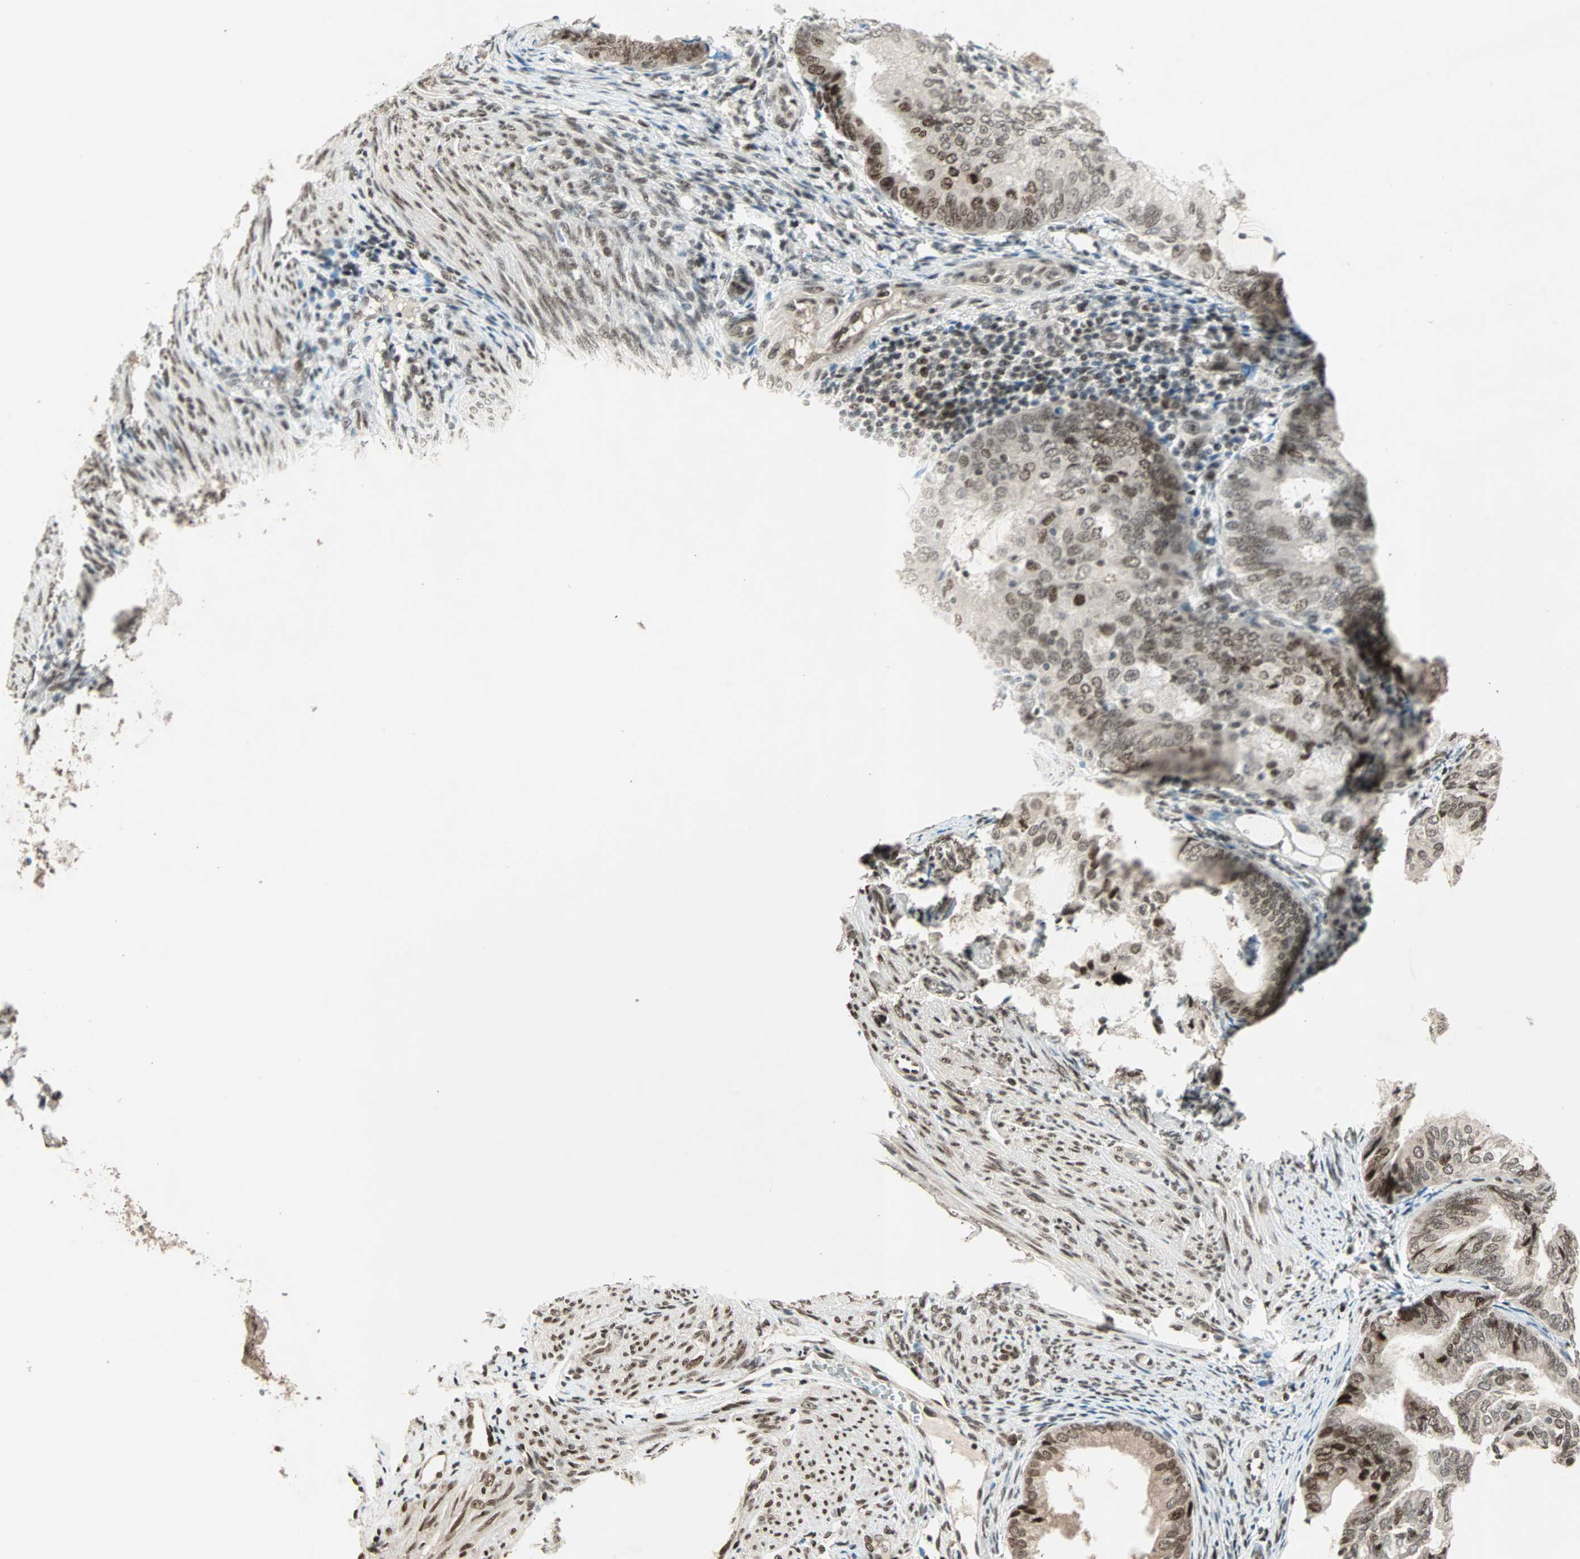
{"staining": {"intensity": "moderate", "quantity": ">75%", "location": "nuclear"}, "tissue": "endometrial cancer", "cell_type": "Tumor cells", "image_type": "cancer", "snomed": [{"axis": "morphology", "description": "Adenocarcinoma, NOS"}, {"axis": "topography", "description": "Endometrium"}], "caption": "Immunohistochemical staining of endometrial cancer (adenocarcinoma) demonstrates medium levels of moderate nuclear expression in about >75% of tumor cells.", "gene": "MDC1", "patient": {"sex": "female", "age": 81}}